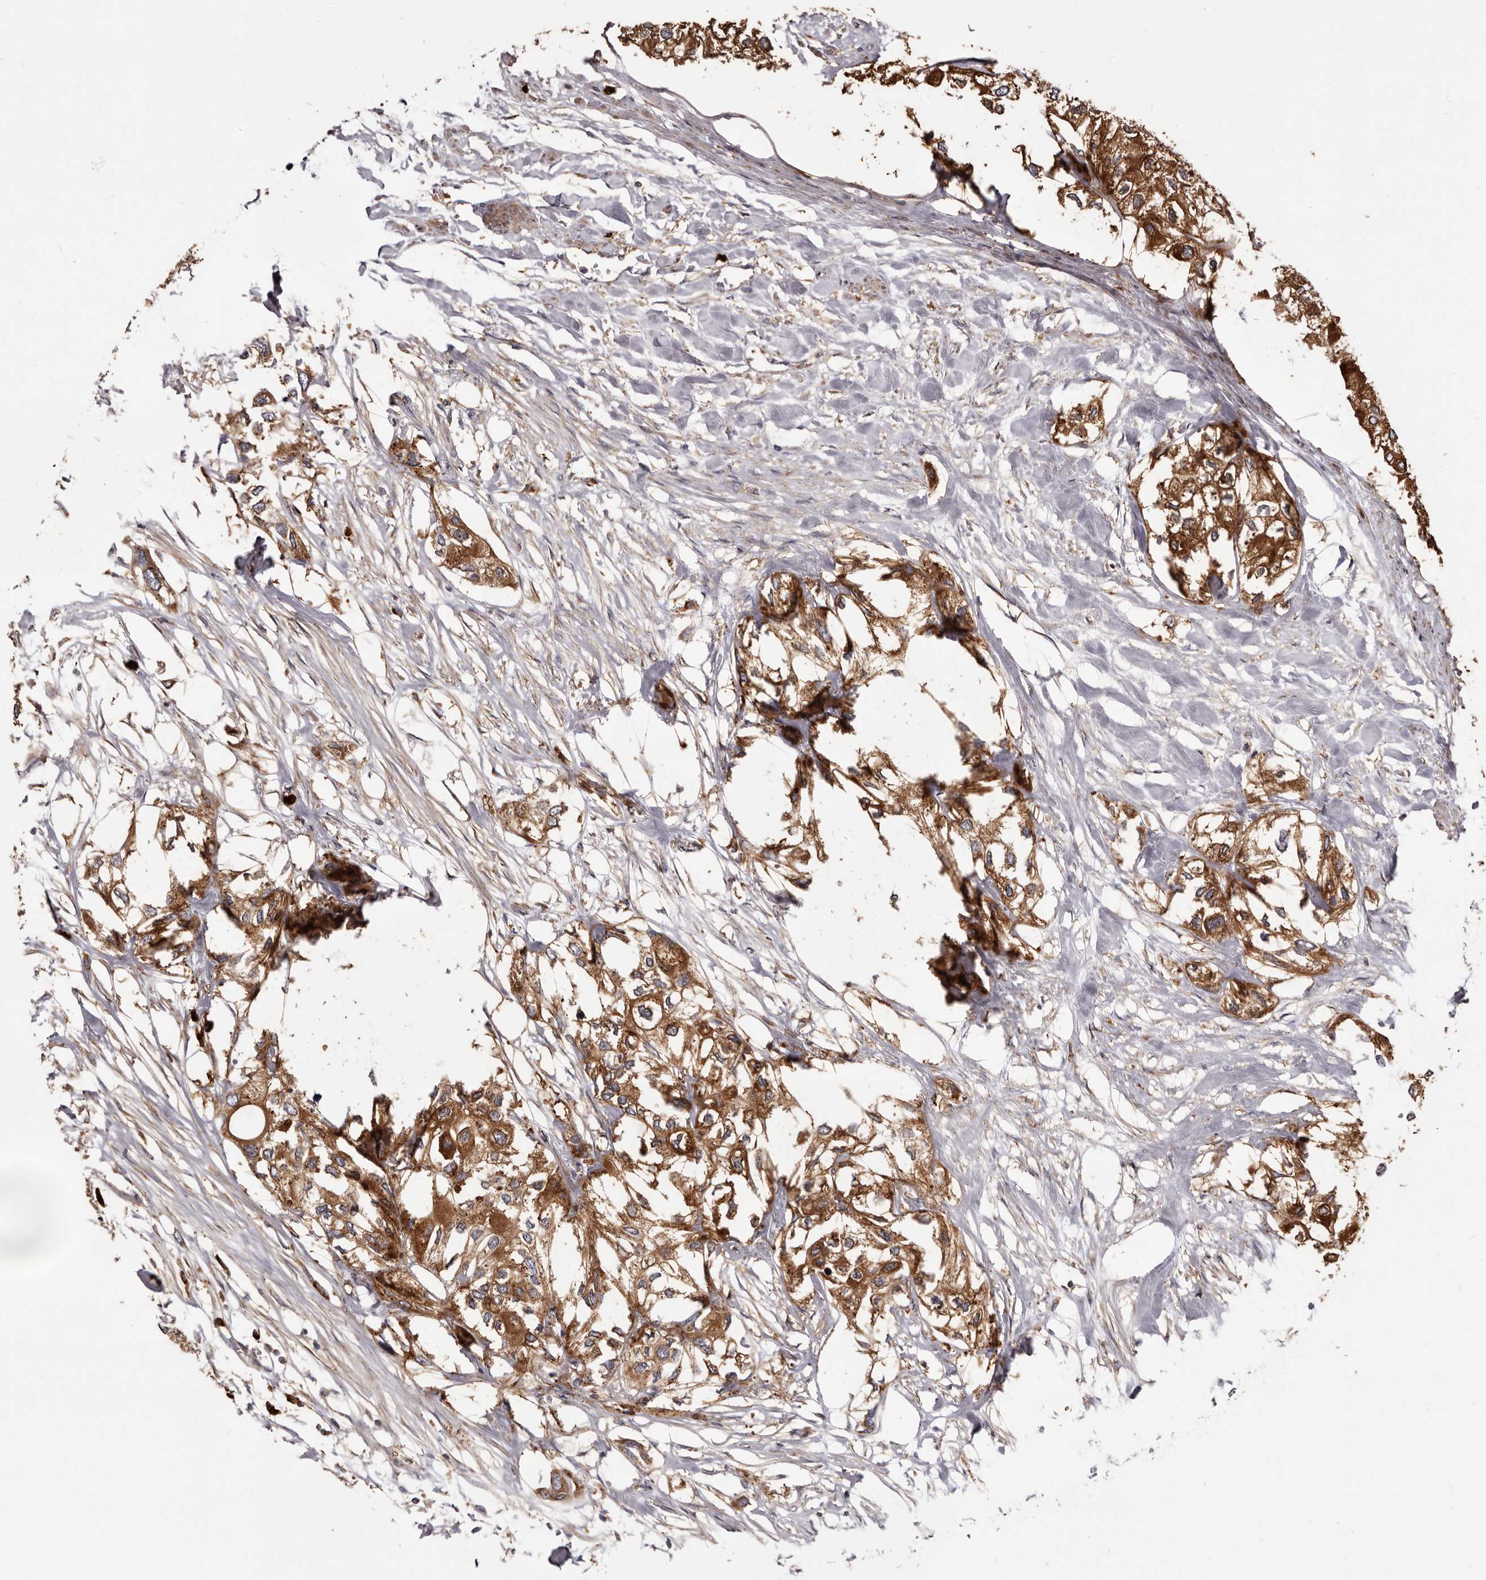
{"staining": {"intensity": "strong", "quantity": ">75%", "location": "cytoplasmic/membranous"}, "tissue": "urothelial cancer", "cell_type": "Tumor cells", "image_type": "cancer", "snomed": [{"axis": "morphology", "description": "Urothelial carcinoma, High grade"}, {"axis": "topography", "description": "Urinary bladder"}], "caption": "A micrograph of human urothelial cancer stained for a protein displays strong cytoplasmic/membranous brown staining in tumor cells.", "gene": "TPD52", "patient": {"sex": "male", "age": 64}}